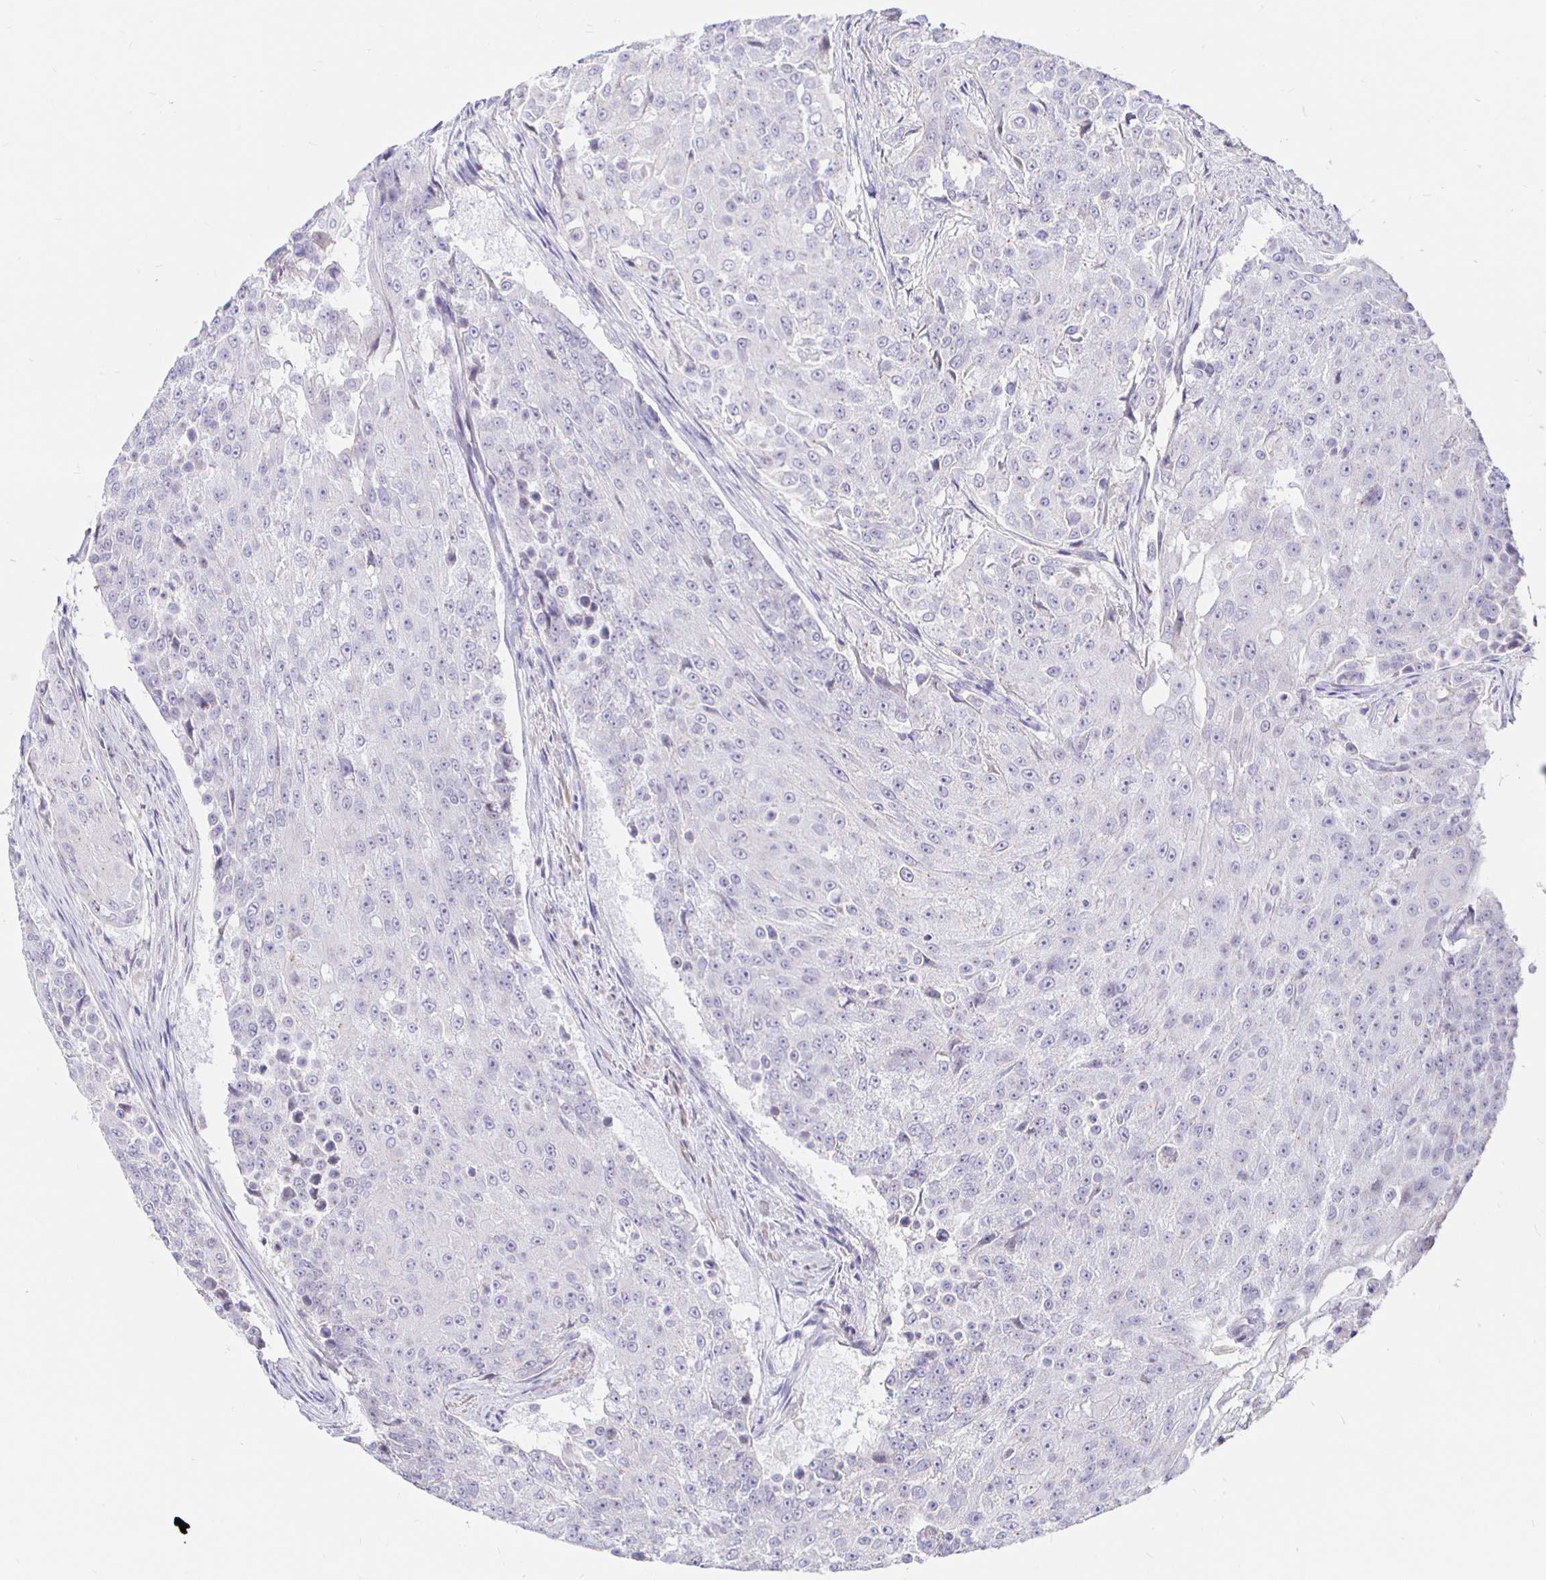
{"staining": {"intensity": "negative", "quantity": "none", "location": "none"}, "tissue": "urothelial cancer", "cell_type": "Tumor cells", "image_type": "cancer", "snomed": [{"axis": "morphology", "description": "Urothelial carcinoma, High grade"}, {"axis": "topography", "description": "Urinary bladder"}], "caption": "This is a image of immunohistochemistry staining of urothelial cancer, which shows no expression in tumor cells. Nuclei are stained in blue.", "gene": "NECAB1", "patient": {"sex": "female", "age": 63}}